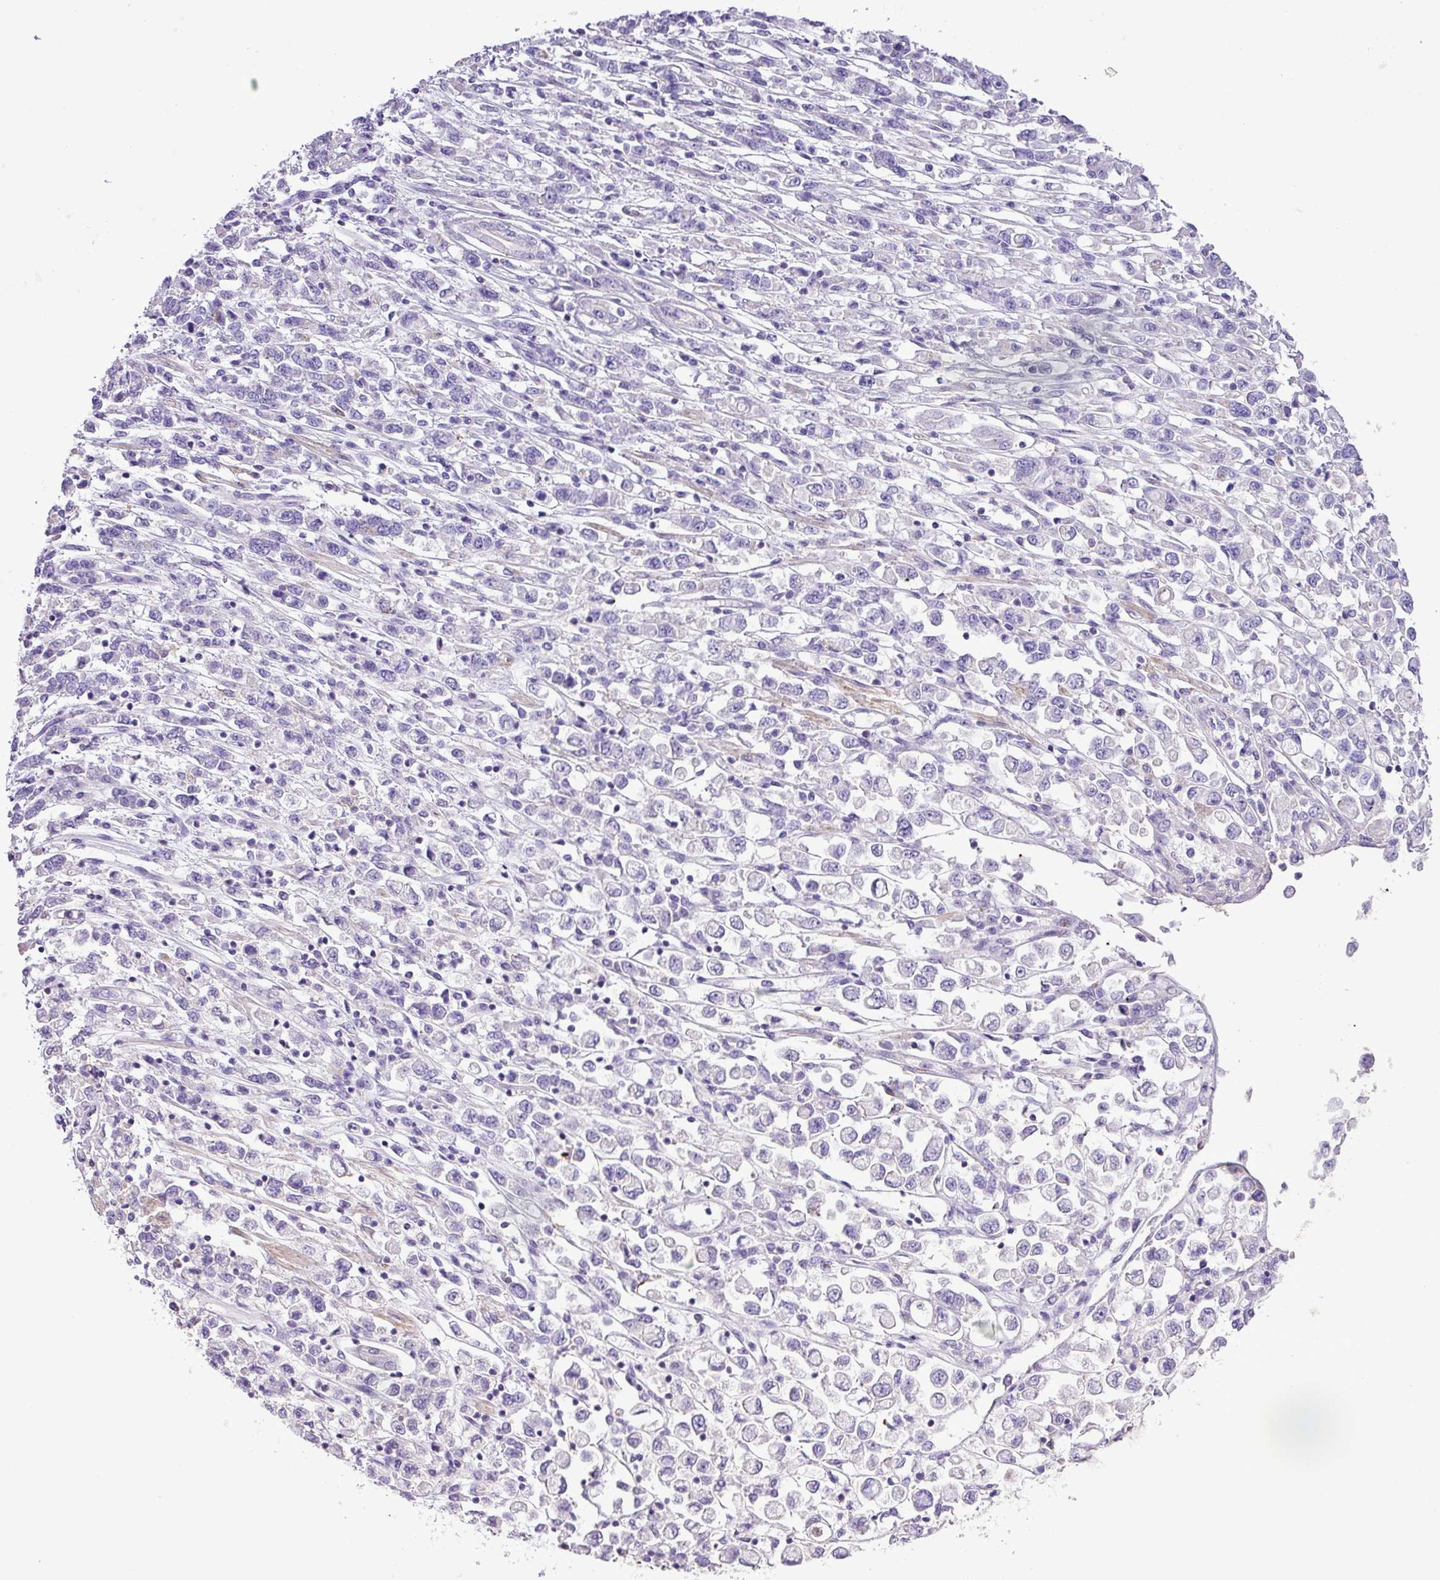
{"staining": {"intensity": "negative", "quantity": "none", "location": "none"}, "tissue": "stomach cancer", "cell_type": "Tumor cells", "image_type": "cancer", "snomed": [{"axis": "morphology", "description": "Adenocarcinoma, NOS"}, {"axis": "topography", "description": "Stomach"}], "caption": "A micrograph of stomach adenocarcinoma stained for a protein displays no brown staining in tumor cells.", "gene": "ZNF334", "patient": {"sex": "female", "age": 76}}